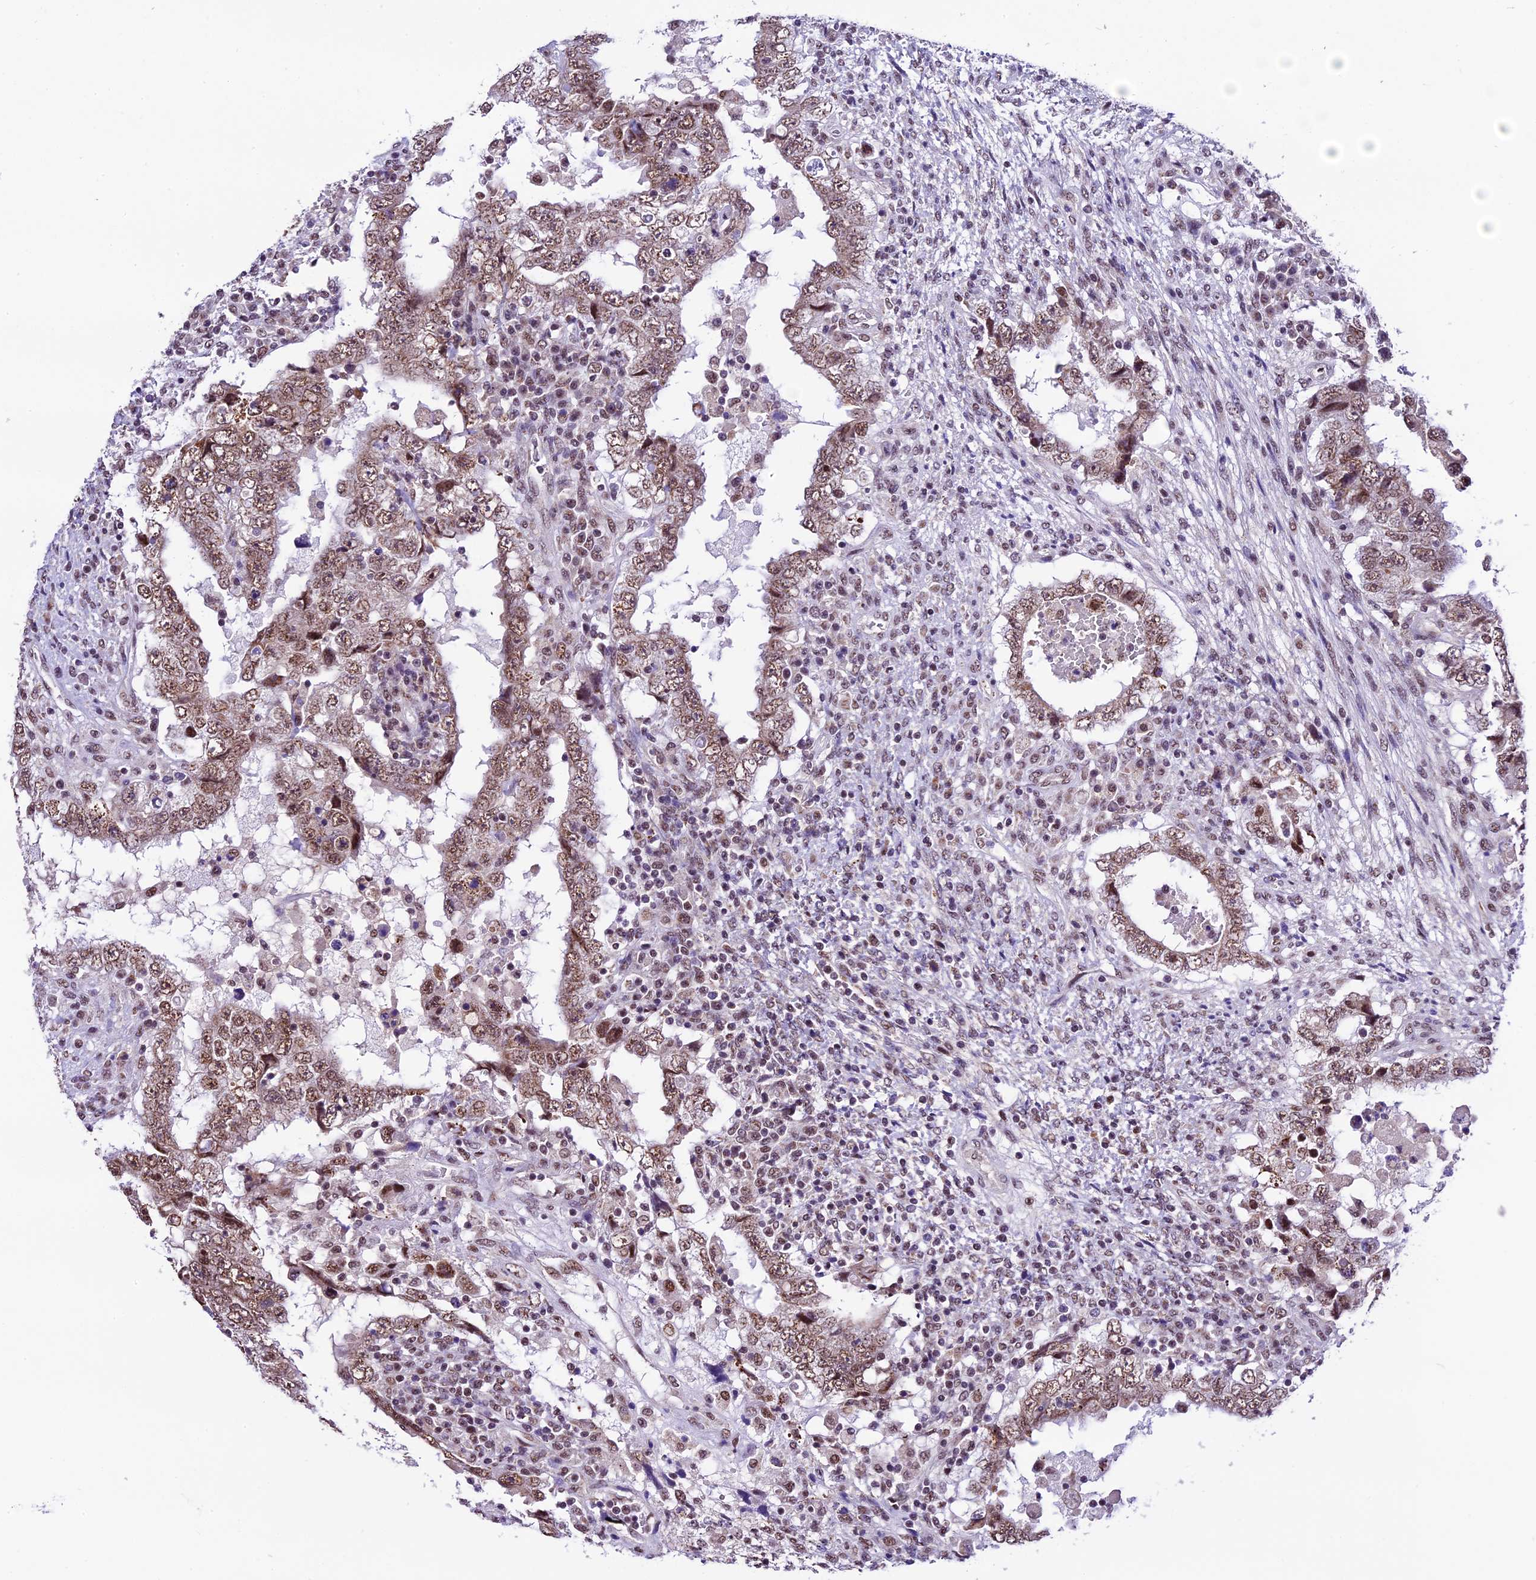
{"staining": {"intensity": "moderate", "quantity": ">75%", "location": "nuclear"}, "tissue": "testis cancer", "cell_type": "Tumor cells", "image_type": "cancer", "snomed": [{"axis": "morphology", "description": "Carcinoma, Embryonal, NOS"}, {"axis": "topography", "description": "Testis"}], "caption": "Immunohistochemistry (DAB) staining of testis cancer exhibits moderate nuclear protein staining in about >75% of tumor cells. (brown staining indicates protein expression, while blue staining denotes nuclei).", "gene": "CARS2", "patient": {"sex": "male", "age": 26}}